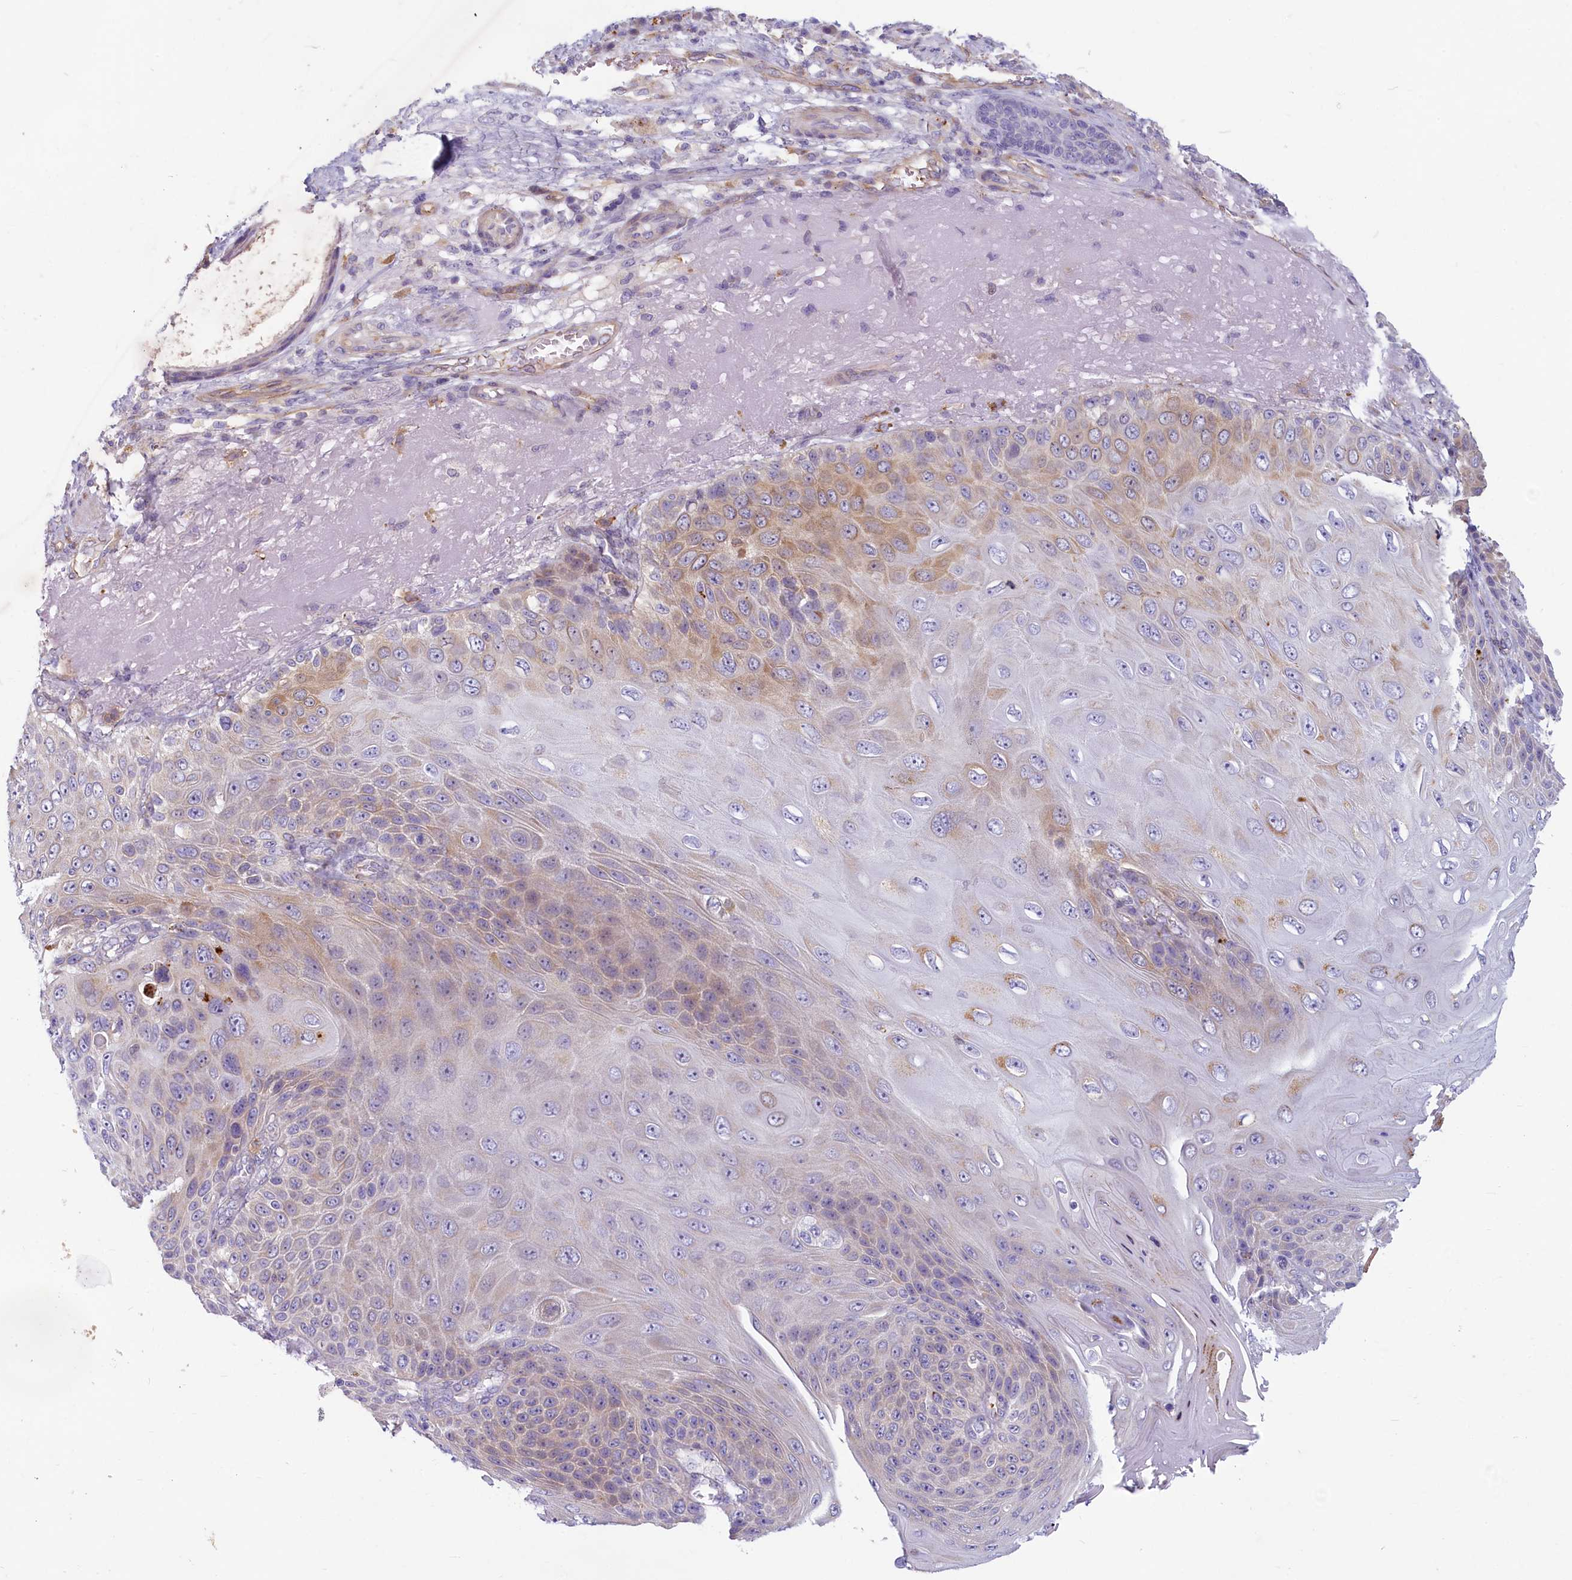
{"staining": {"intensity": "weak", "quantity": "<25%", "location": "cytoplasmic/membranous"}, "tissue": "skin cancer", "cell_type": "Tumor cells", "image_type": "cancer", "snomed": [{"axis": "morphology", "description": "Squamous cell carcinoma, NOS"}, {"axis": "topography", "description": "Skin"}], "caption": "This image is of skin cancer (squamous cell carcinoma) stained with IHC to label a protein in brown with the nuclei are counter-stained blue. There is no expression in tumor cells.", "gene": "LMOD3", "patient": {"sex": "female", "age": 88}}